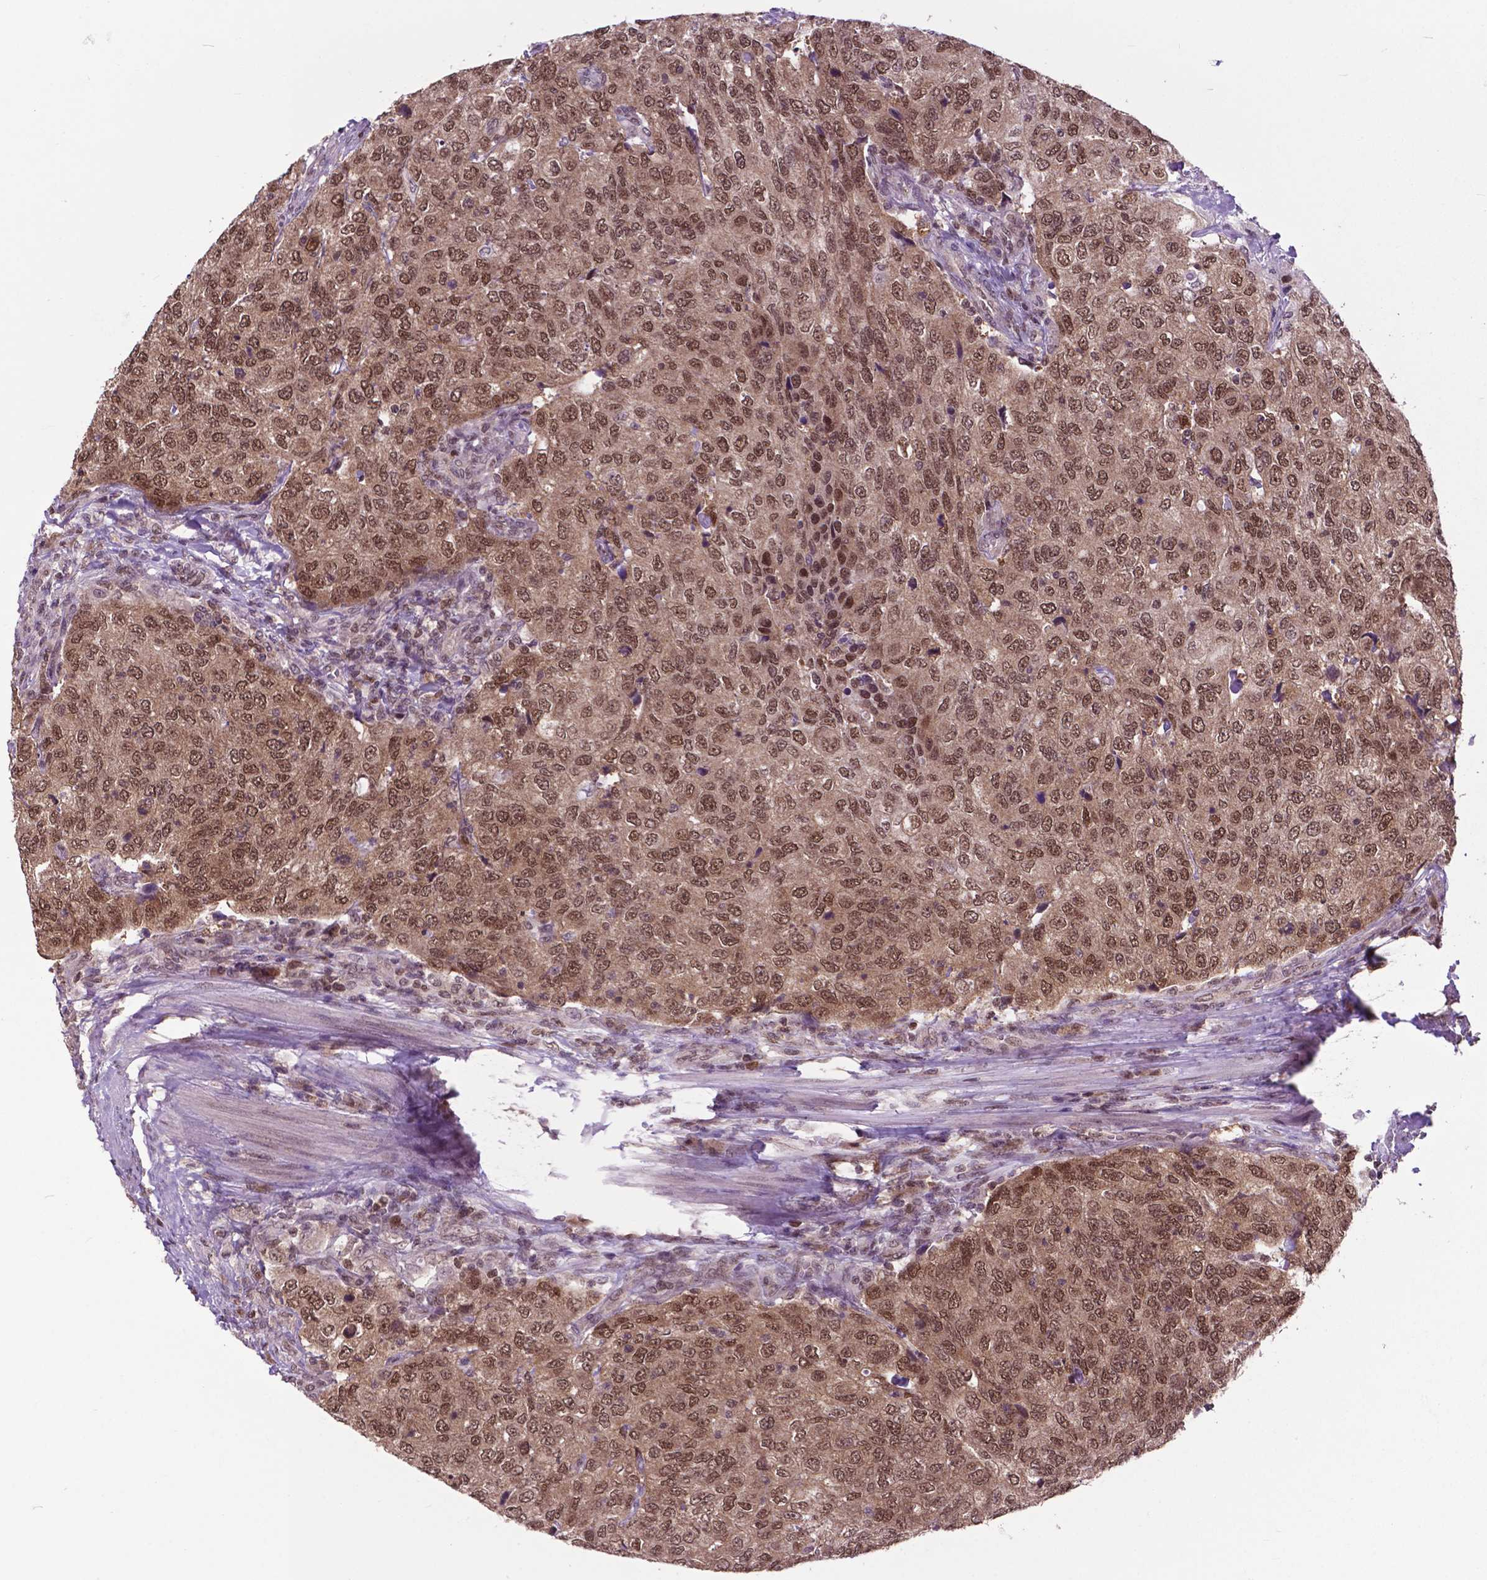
{"staining": {"intensity": "moderate", "quantity": ">75%", "location": "nuclear"}, "tissue": "urothelial cancer", "cell_type": "Tumor cells", "image_type": "cancer", "snomed": [{"axis": "morphology", "description": "Urothelial carcinoma, High grade"}, {"axis": "topography", "description": "Urinary bladder"}], "caption": "Protein staining exhibits moderate nuclear positivity in approximately >75% of tumor cells in urothelial cancer. Nuclei are stained in blue.", "gene": "FAF1", "patient": {"sex": "female", "age": 78}}